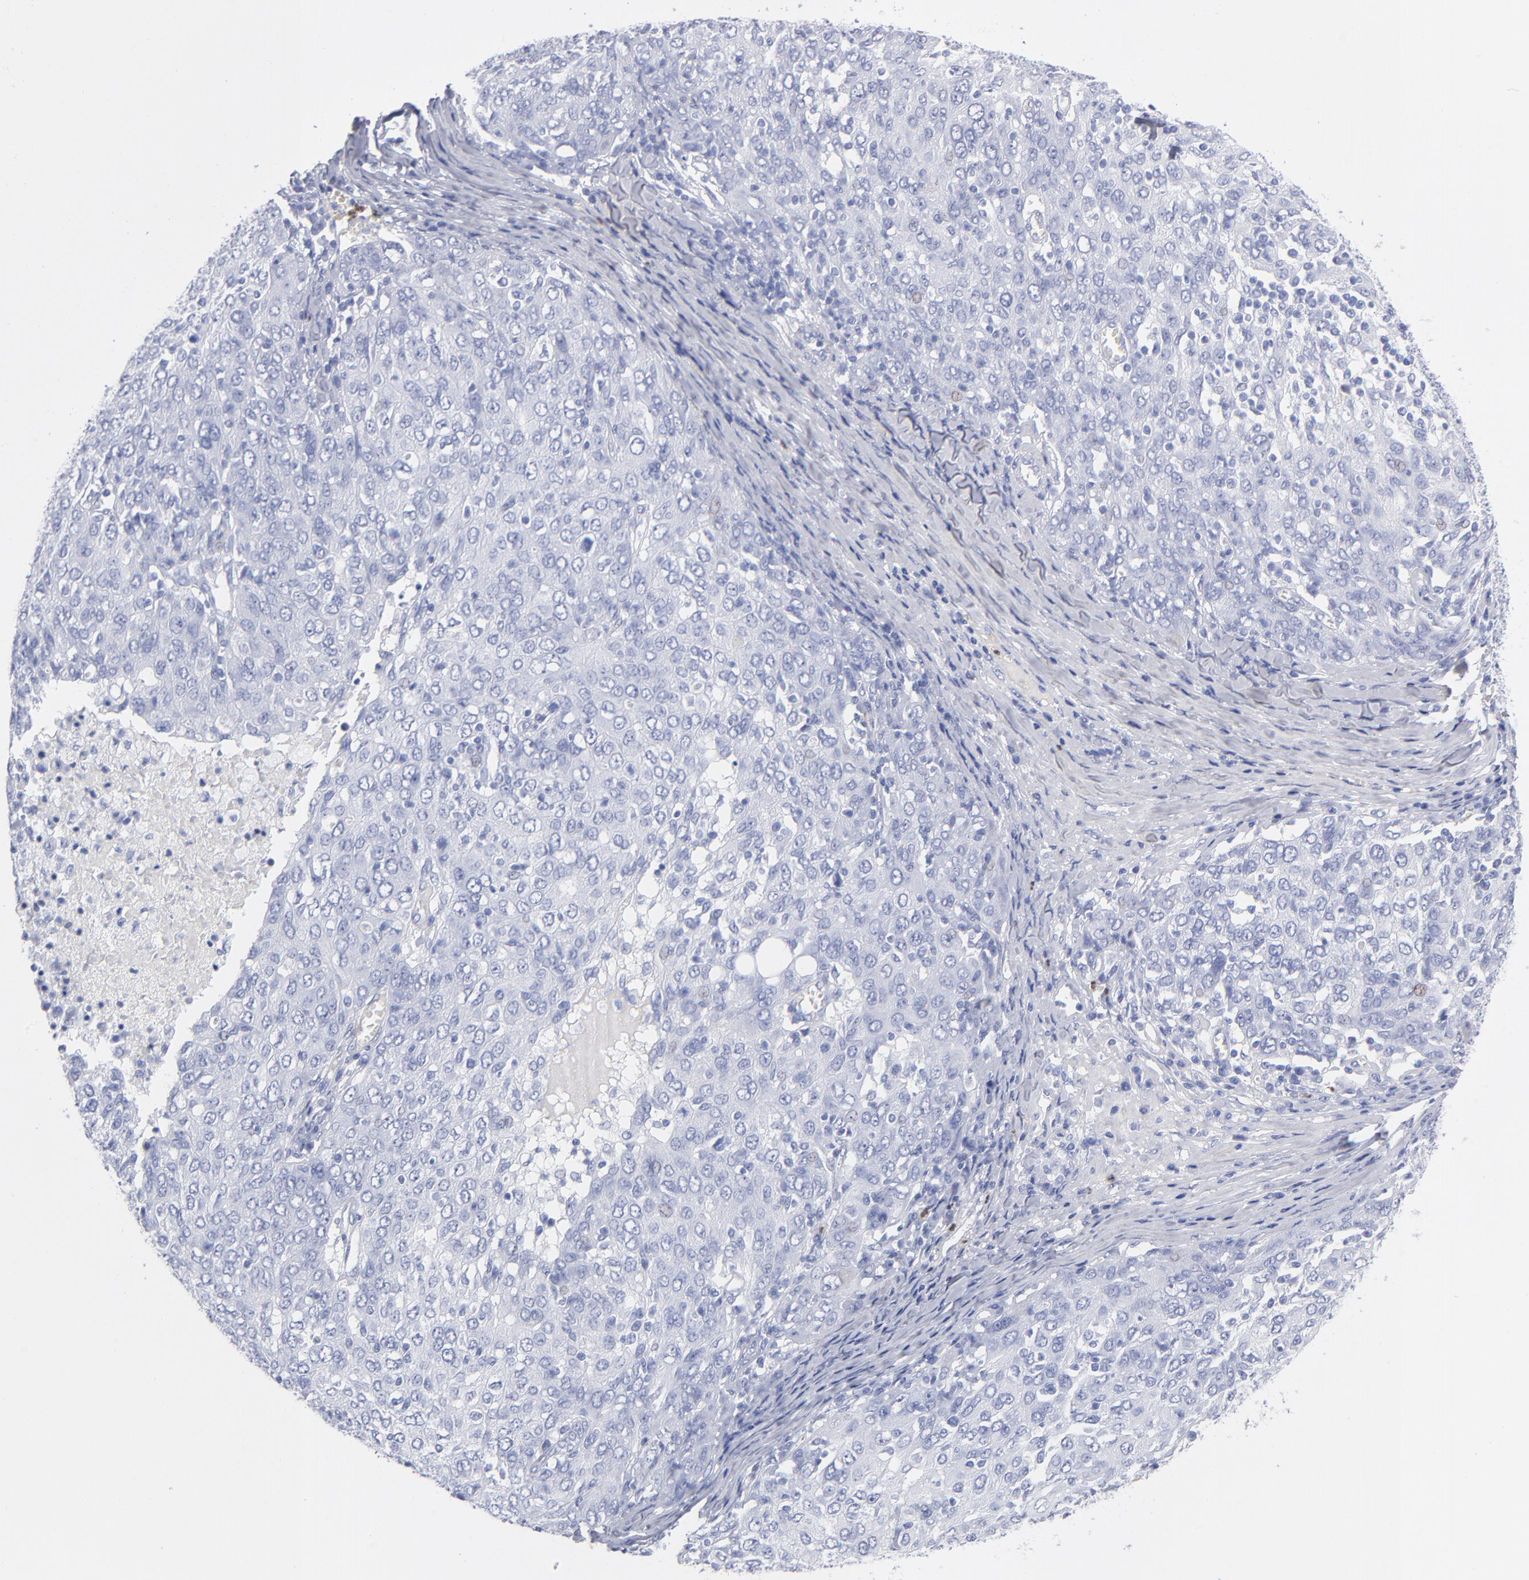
{"staining": {"intensity": "negative", "quantity": "none", "location": "none"}, "tissue": "ovarian cancer", "cell_type": "Tumor cells", "image_type": "cancer", "snomed": [{"axis": "morphology", "description": "Carcinoma, endometroid"}, {"axis": "topography", "description": "Ovary"}], "caption": "Ovarian endometroid carcinoma stained for a protein using immunohistochemistry (IHC) reveals no expression tumor cells.", "gene": "ARG1", "patient": {"sex": "female", "age": 50}}